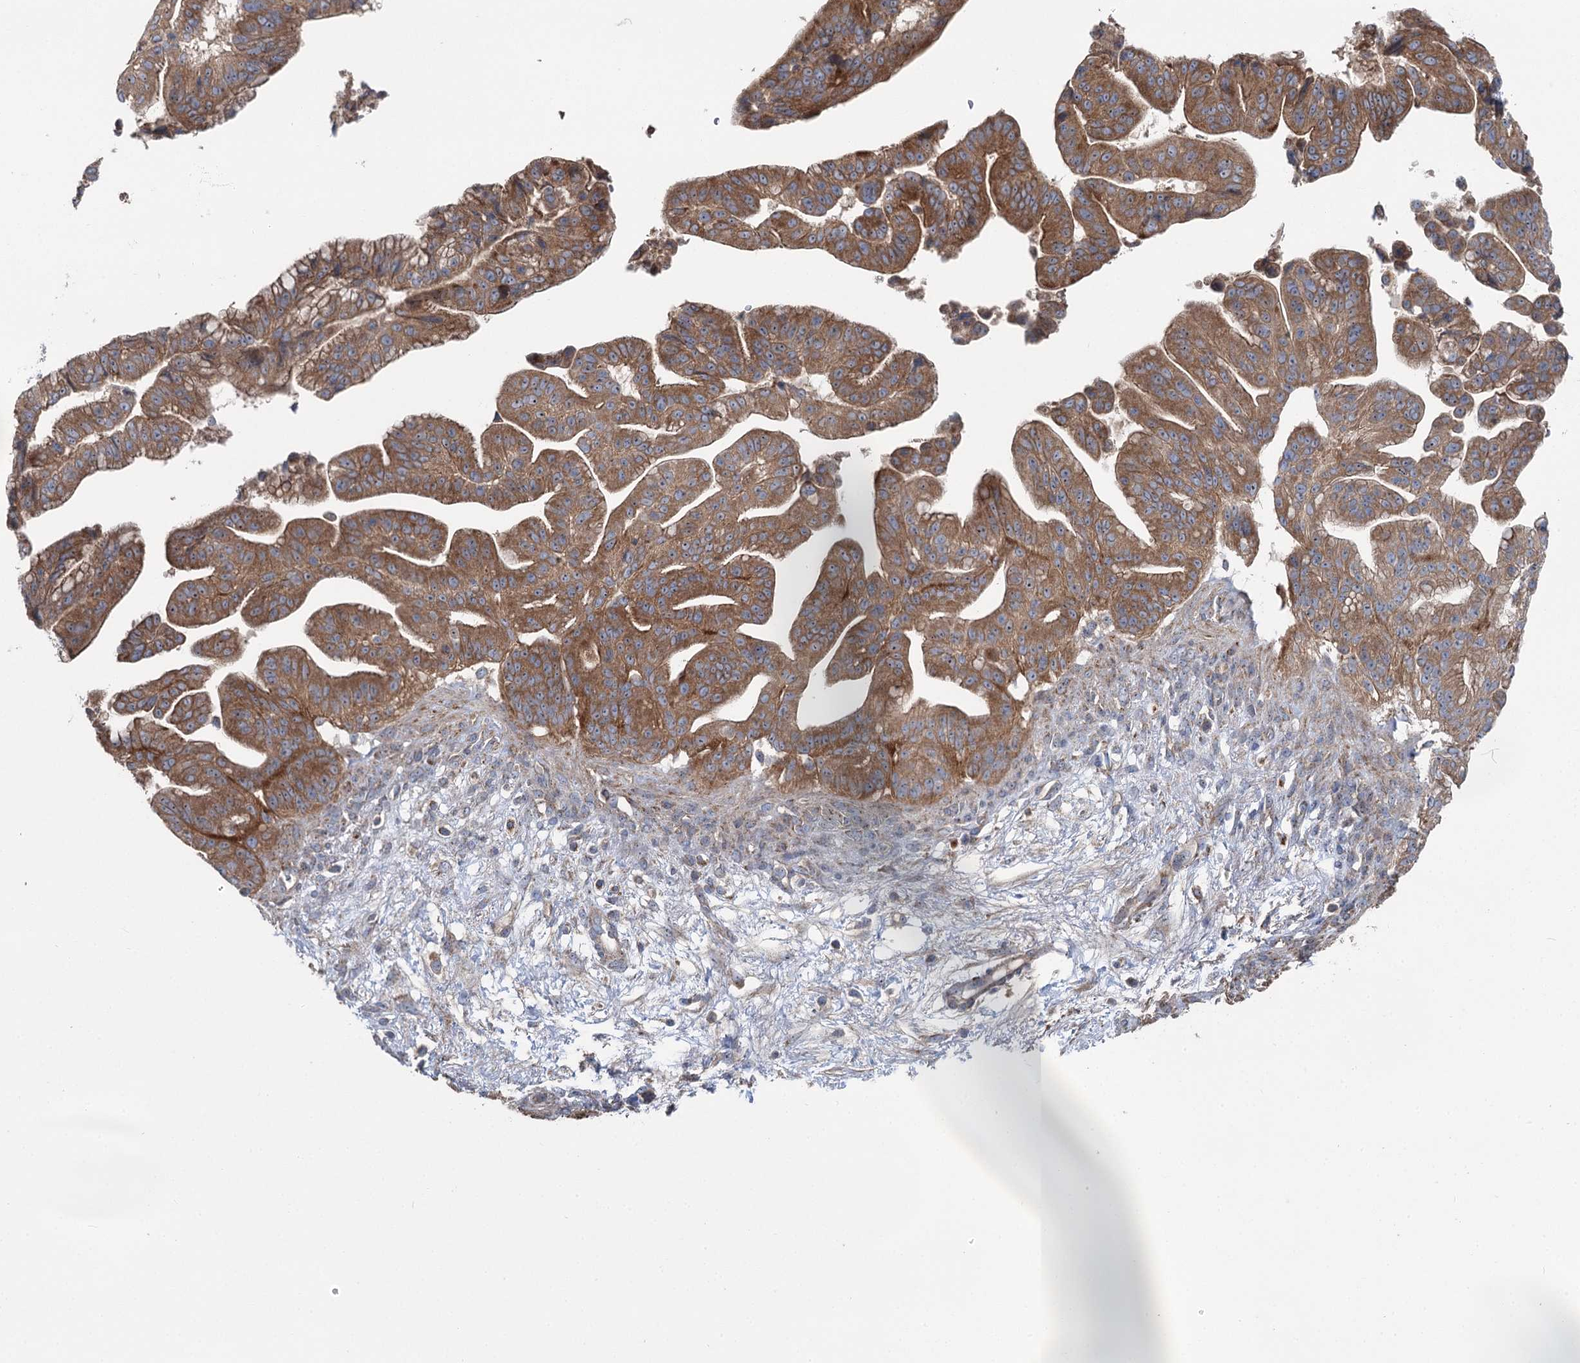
{"staining": {"intensity": "moderate", "quantity": ">75%", "location": "cytoplasmic/membranous"}, "tissue": "pancreatic cancer", "cell_type": "Tumor cells", "image_type": "cancer", "snomed": [{"axis": "morphology", "description": "Adenocarcinoma, NOS"}, {"axis": "topography", "description": "Pancreas"}], "caption": "Tumor cells exhibit medium levels of moderate cytoplasmic/membranous expression in approximately >75% of cells in human pancreatic cancer (adenocarcinoma).", "gene": "MARK2", "patient": {"sex": "male", "age": 68}}